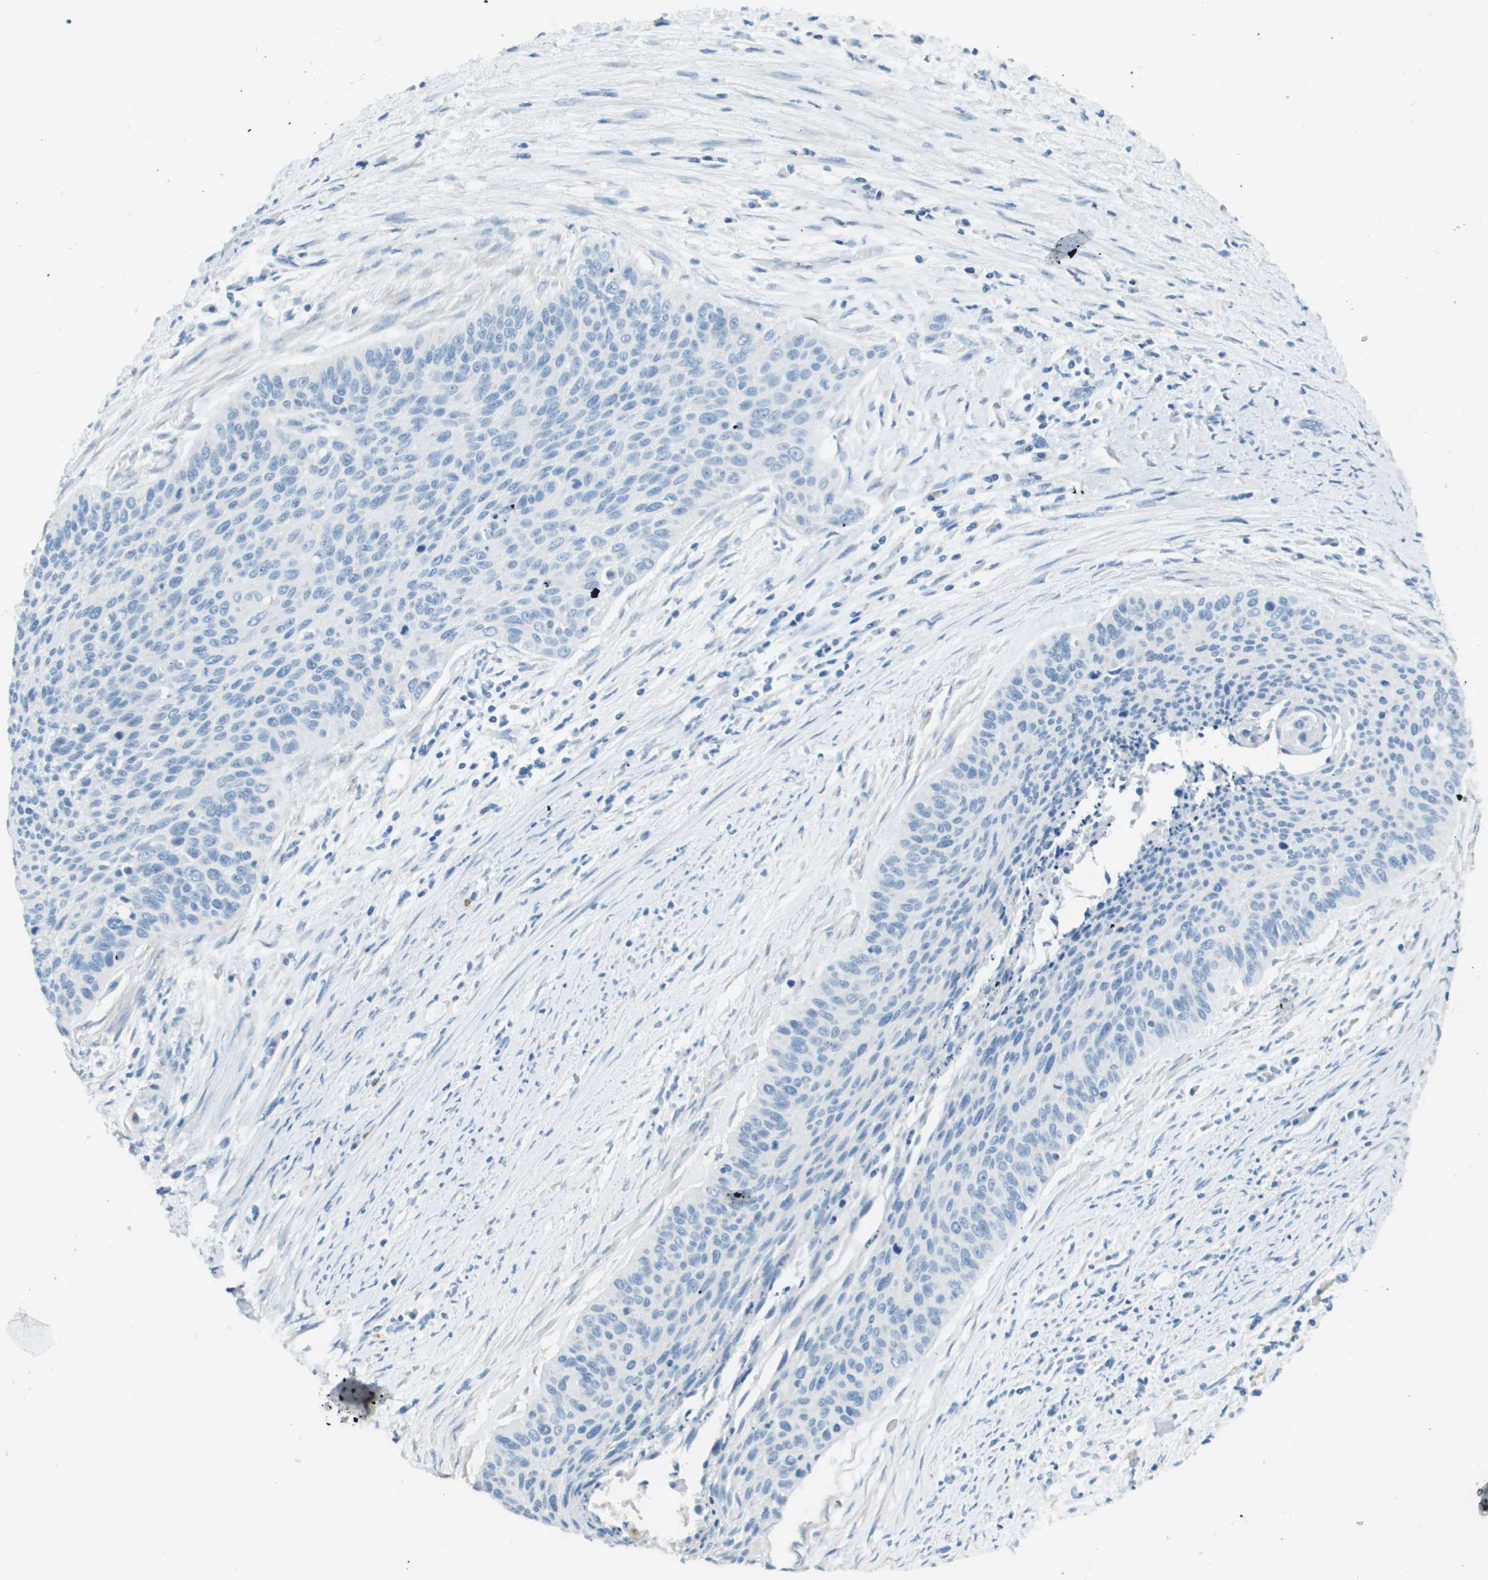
{"staining": {"intensity": "negative", "quantity": "none", "location": "none"}, "tissue": "cervical cancer", "cell_type": "Tumor cells", "image_type": "cancer", "snomed": [{"axis": "morphology", "description": "Squamous cell carcinoma, NOS"}, {"axis": "topography", "description": "Cervix"}], "caption": "Cervical cancer (squamous cell carcinoma) was stained to show a protein in brown. There is no significant expression in tumor cells. (DAB (3,3'-diaminobenzidine) IHC visualized using brightfield microscopy, high magnification).", "gene": "PTGDR2", "patient": {"sex": "female", "age": 55}}